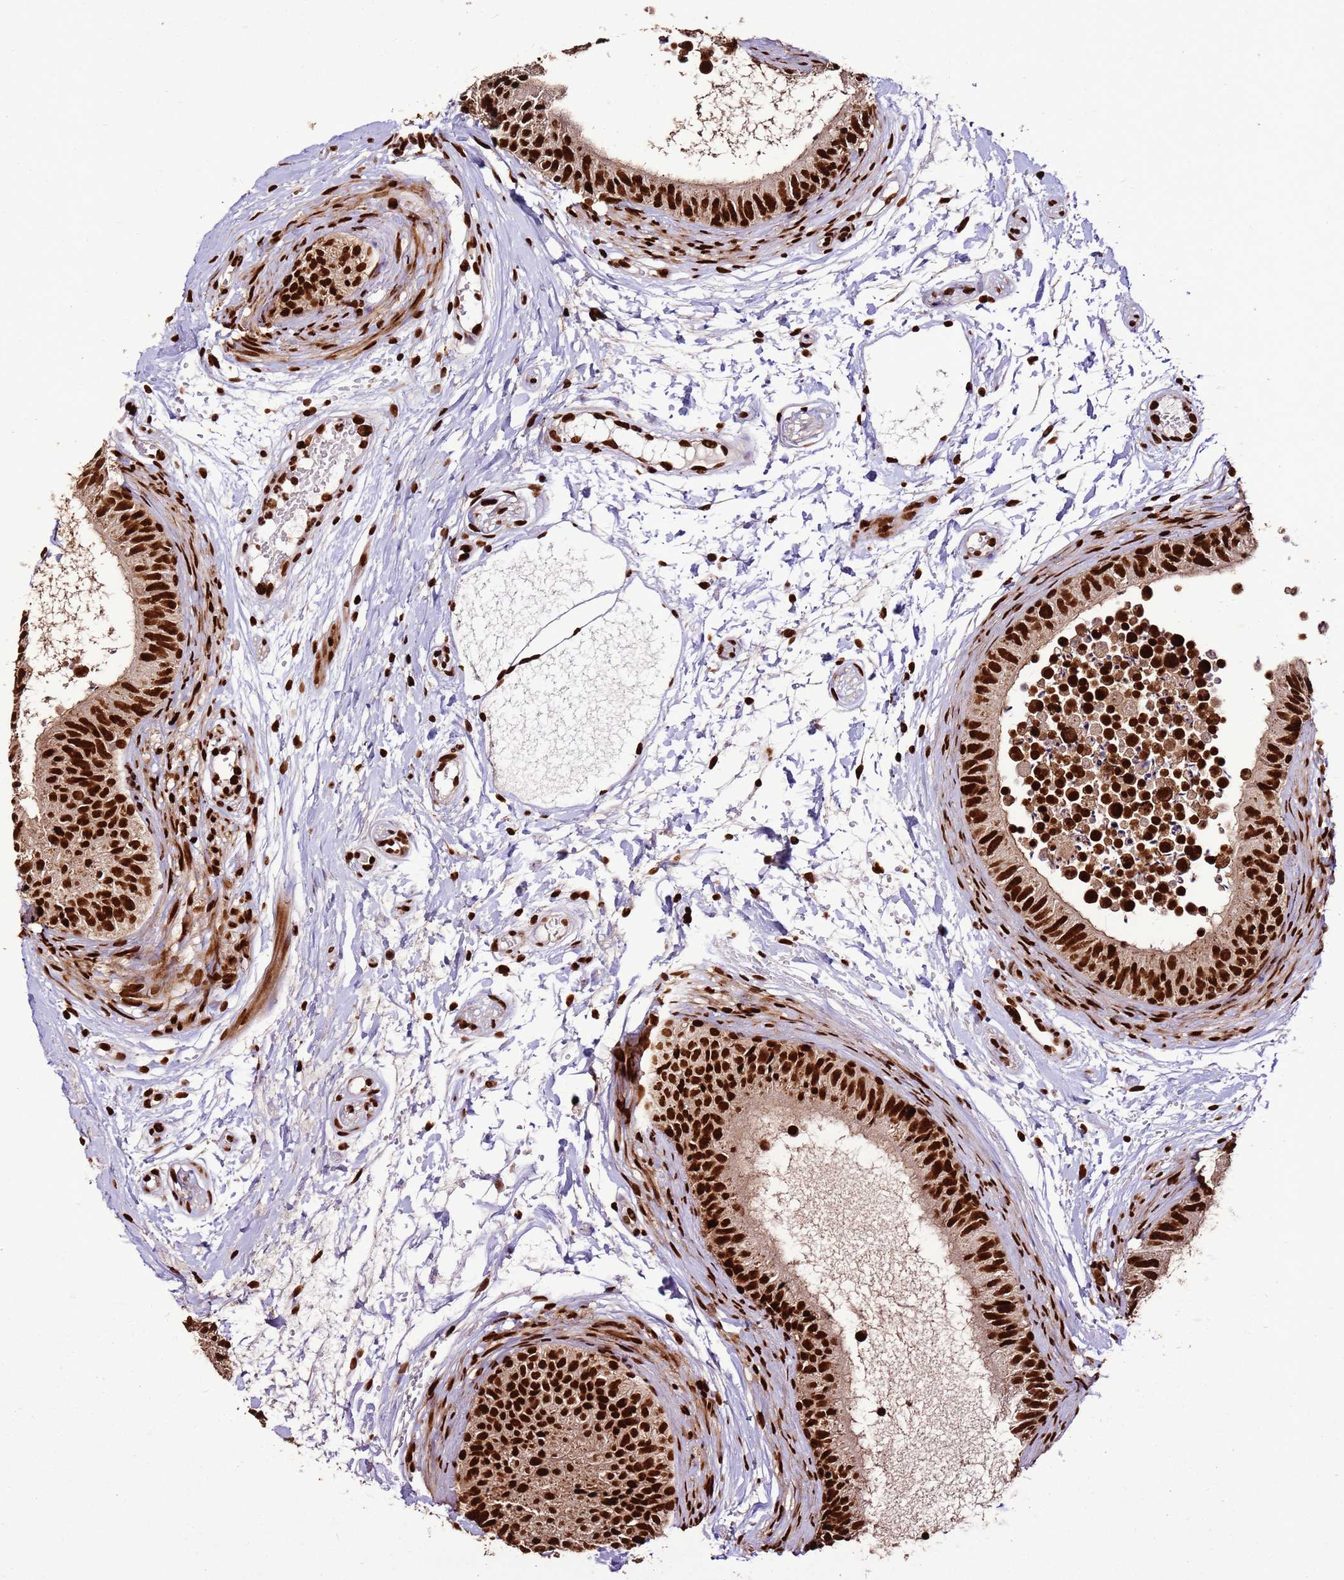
{"staining": {"intensity": "strong", "quantity": ">75%", "location": "nuclear"}, "tissue": "epididymis", "cell_type": "Glandular cells", "image_type": "normal", "snomed": [{"axis": "morphology", "description": "Normal tissue, NOS"}, {"axis": "topography", "description": "Epididymis"}], "caption": "Approximately >75% of glandular cells in normal epididymis display strong nuclear protein positivity as visualized by brown immunohistochemical staining.", "gene": "HNRNPAB", "patient": {"sex": "male", "age": 15}}